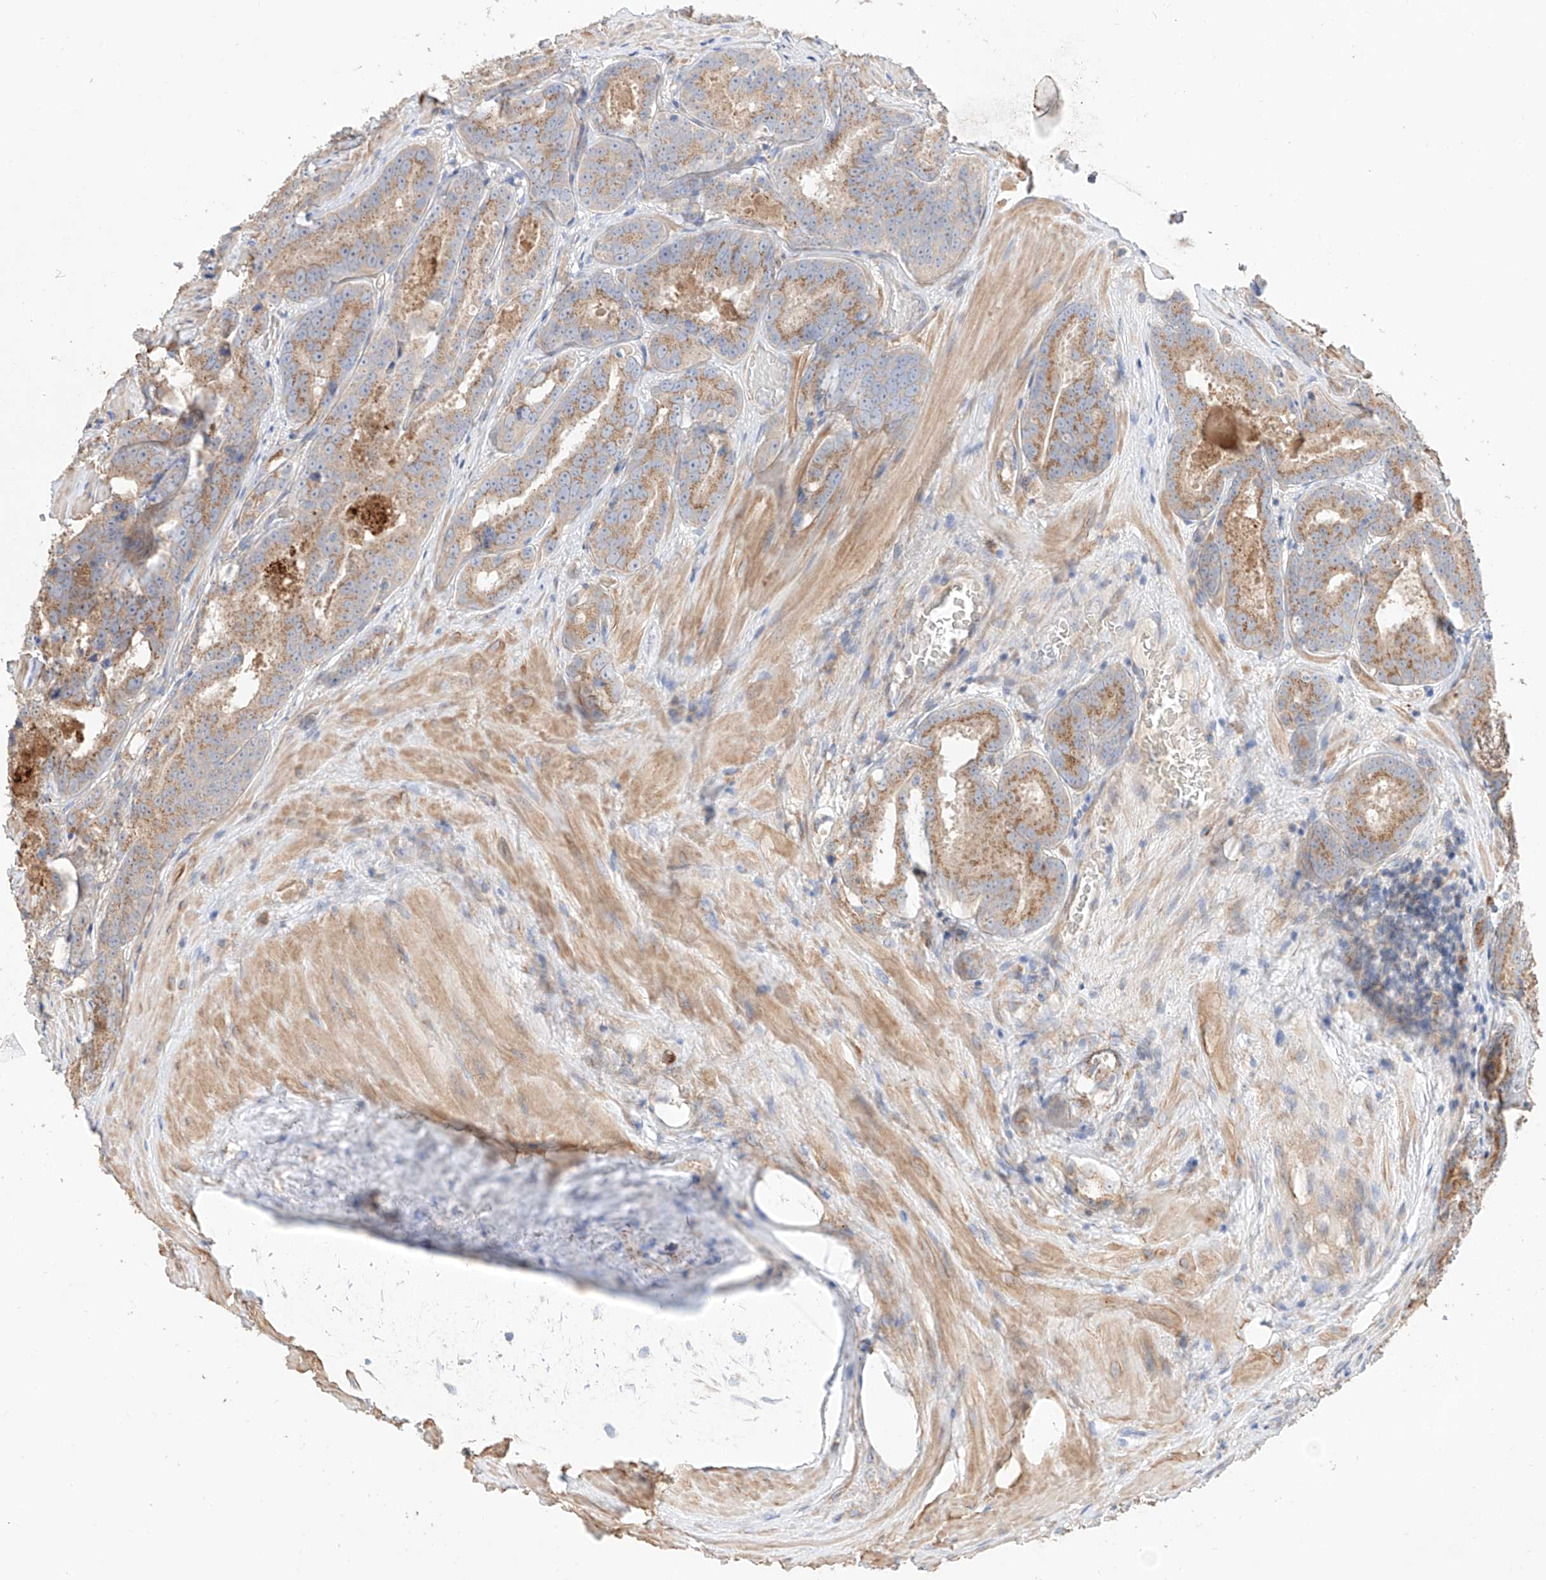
{"staining": {"intensity": "moderate", "quantity": ">75%", "location": "cytoplasmic/membranous"}, "tissue": "prostate cancer", "cell_type": "Tumor cells", "image_type": "cancer", "snomed": [{"axis": "morphology", "description": "Adenocarcinoma, High grade"}, {"axis": "topography", "description": "Prostate"}], "caption": "Prostate cancer (high-grade adenocarcinoma) was stained to show a protein in brown. There is medium levels of moderate cytoplasmic/membranous positivity in about >75% of tumor cells.", "gene": "MOSPD1", "patient": {"sex": "male", "age": 57}}